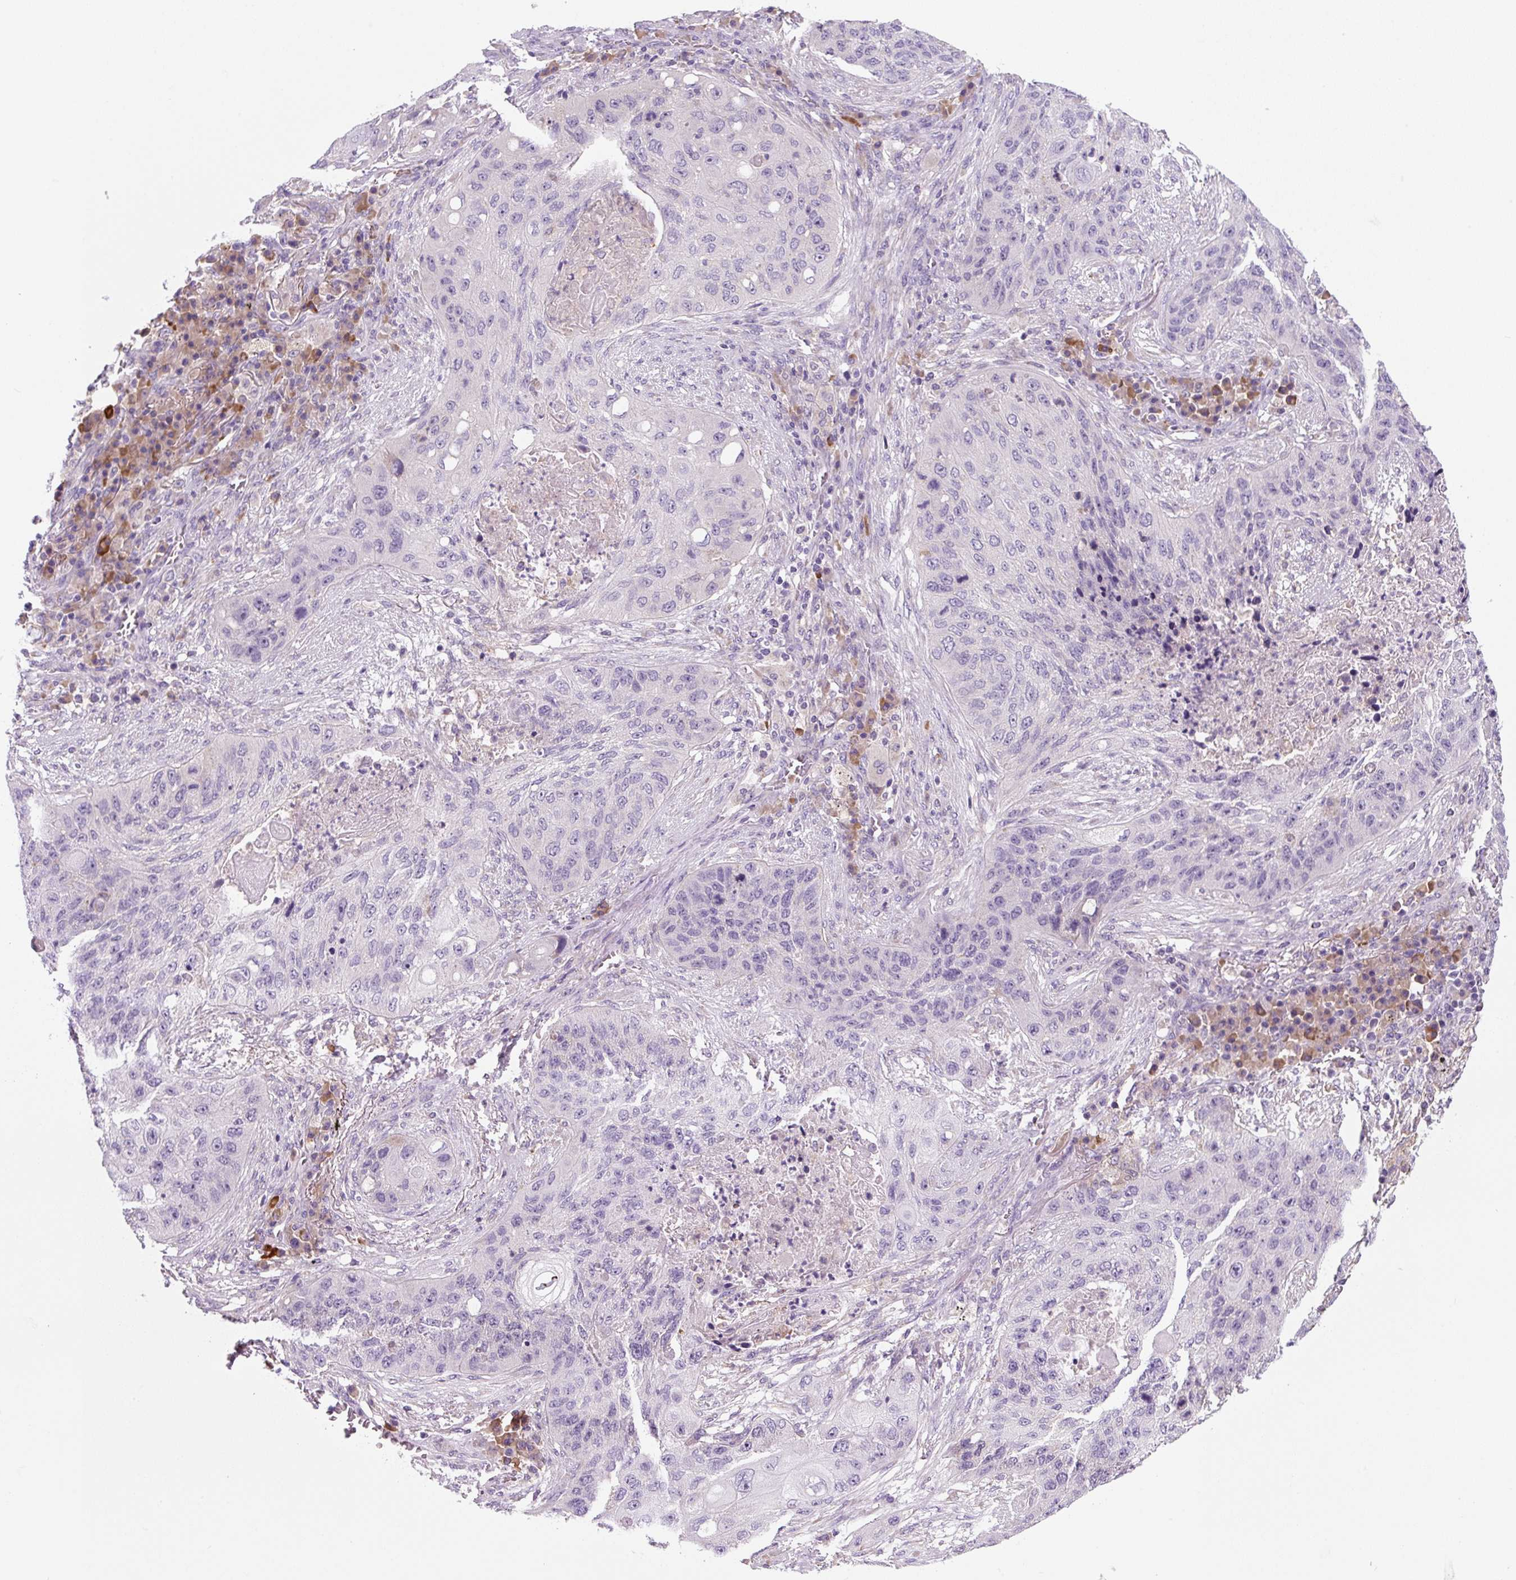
{"staining": {"intensity": "negative", "quantity": "none", "location": "none"}, "tissue": "lung cancer", "cell_type": "Tumor cells", "image_type": "cancer", "snomed": [{"axis": "morphology", "description": "Squamous cell carcinoma, NOS"}, {"axis": "topography", "description": "Lung"}], "caption": "Tumor cells are negative for brown protein staining in lung squamous cell carcinoma.", "gene": "FZD5", "patient": {"sex": "female", "age": 63}}